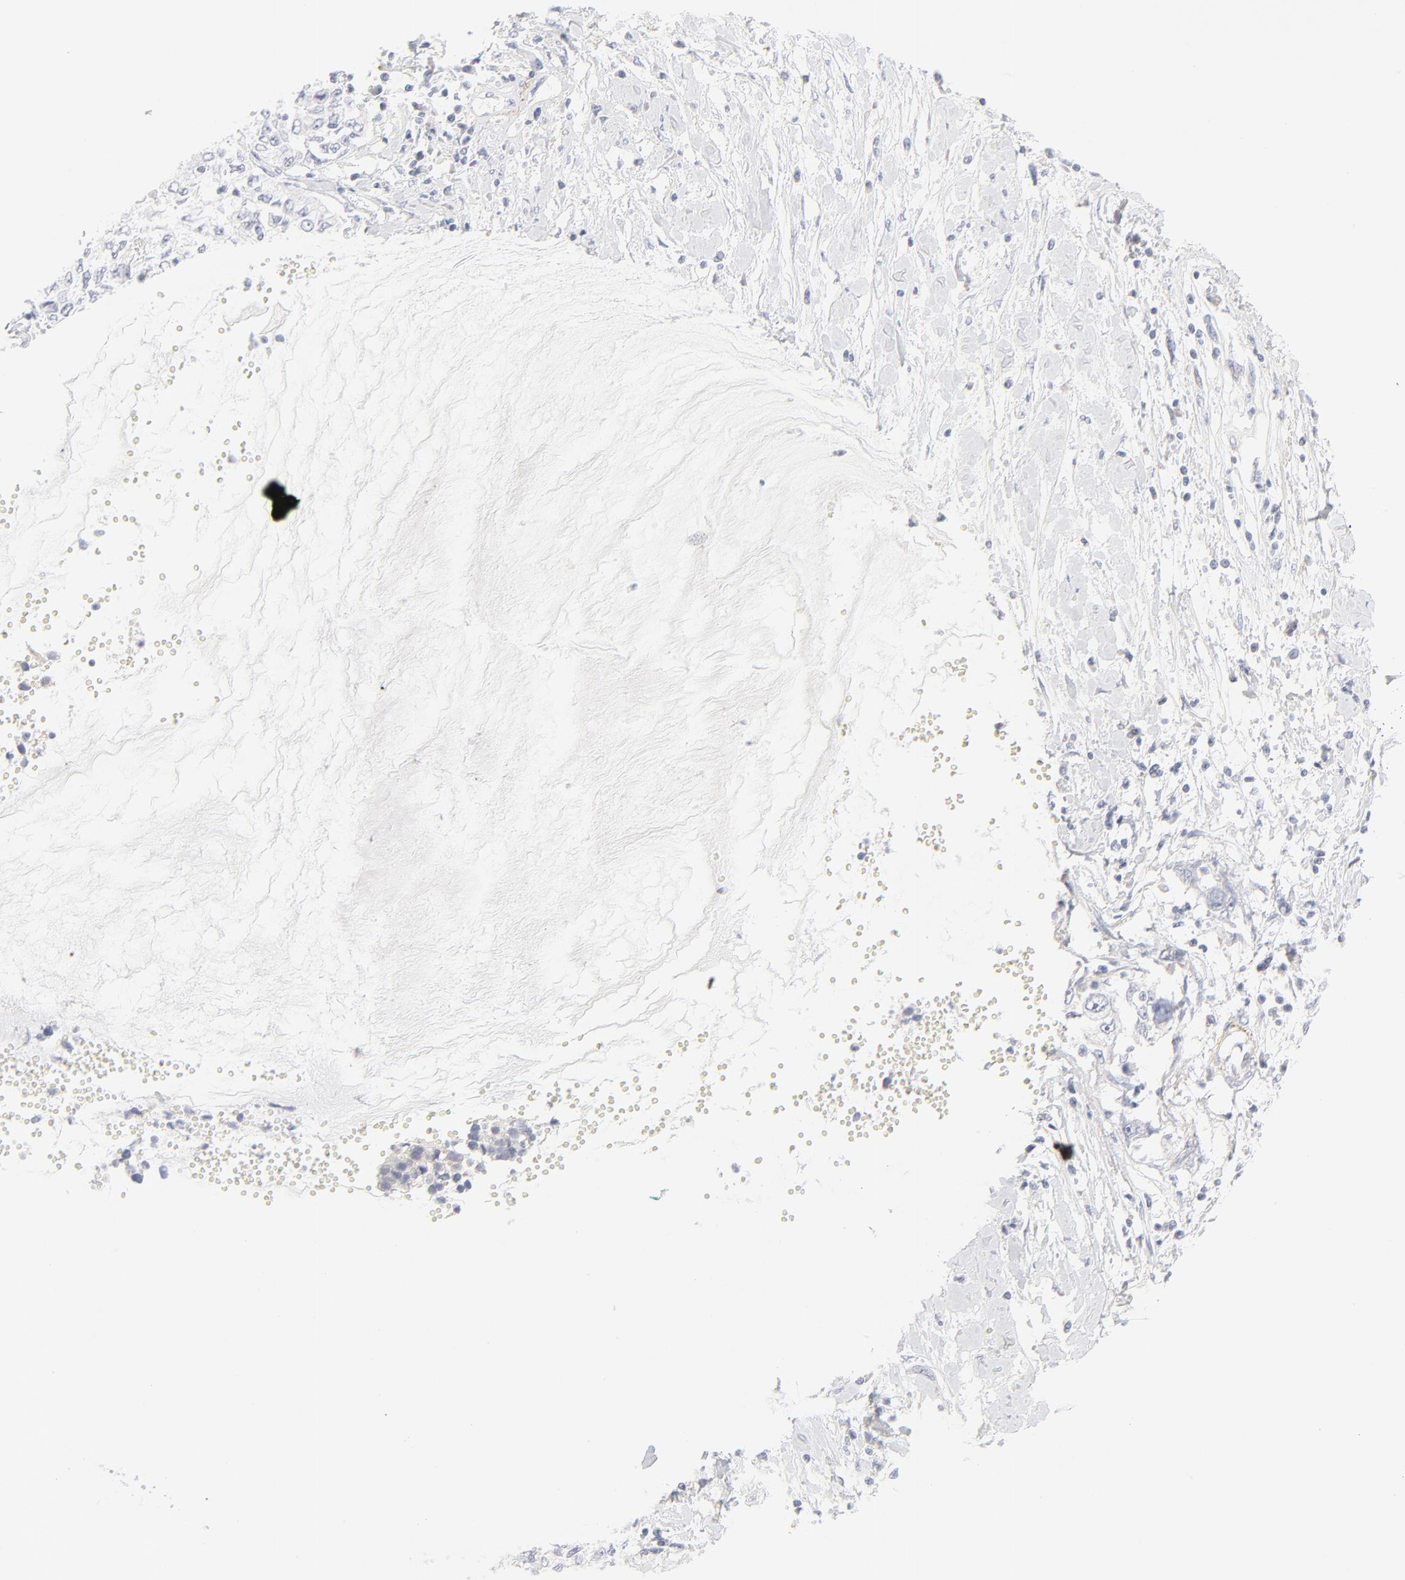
{"staining": {"intensity": "negative", "quantity": "none", "location": "none"}, "tissue": "cervical cancer", "cell_type": "Tumor cells", "image_type": "cancer", "snomed": [{"axis": "morphology", "description": "Normal tissue, NOS"}, {"axis": "morphology", "description": "Squamous cell carcinoma, NOS"}, {"axis": "topography", "description": "Cervix"}], "caption": "Tumor cells show no significant protein staining in cervical cancer.", "gene": "NPNT", "patient": {"sex": "female", "age": 45}}